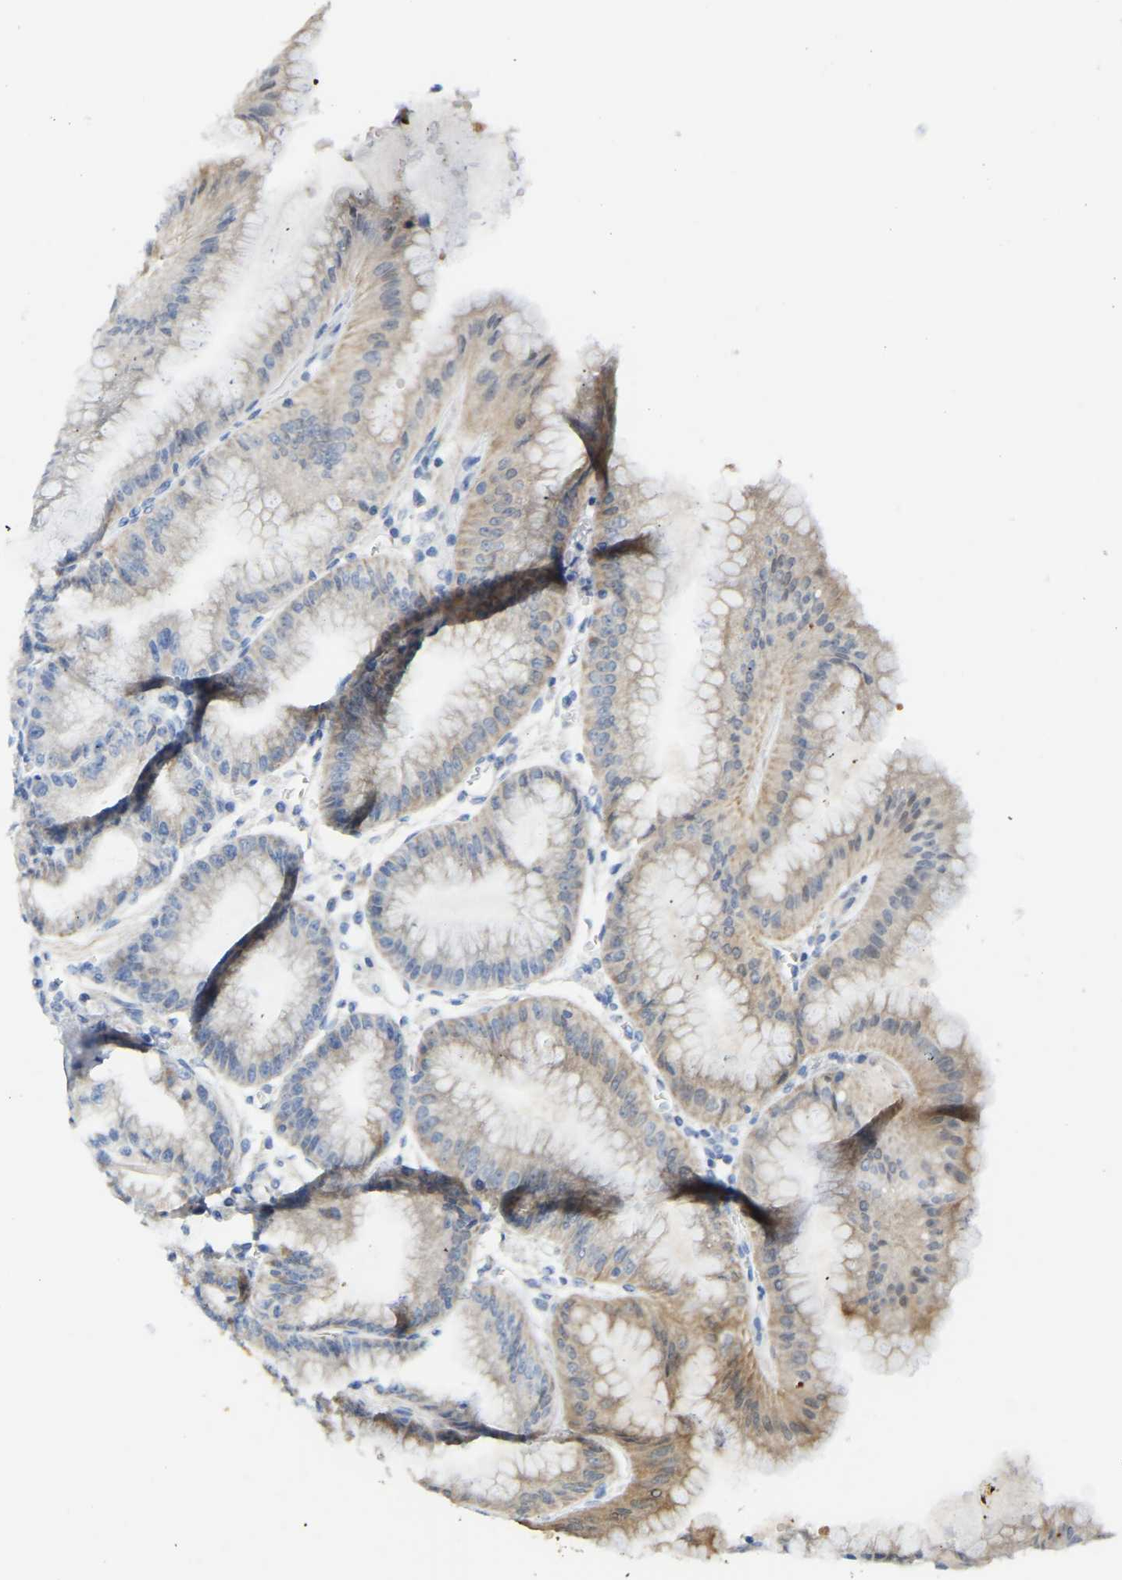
{"staining": {"intensity": "weak", "quantity": "<25%", "location": "cytoplasmic/membranous"}, "tissue": "stomach", "cell_type": "Glandular cells", "image_type": "normal", "snomed": [{"axis": "morphology", "description": "Normal tissue, NOS"}, {"axis": "topography", "description": "Stomach, lower"}], "caption": "The photomicrograph demonstrates no significant positivity in glandular cells of stomach.", "gene": "GDA", "patient": {"sex": "male", "age": 71}}